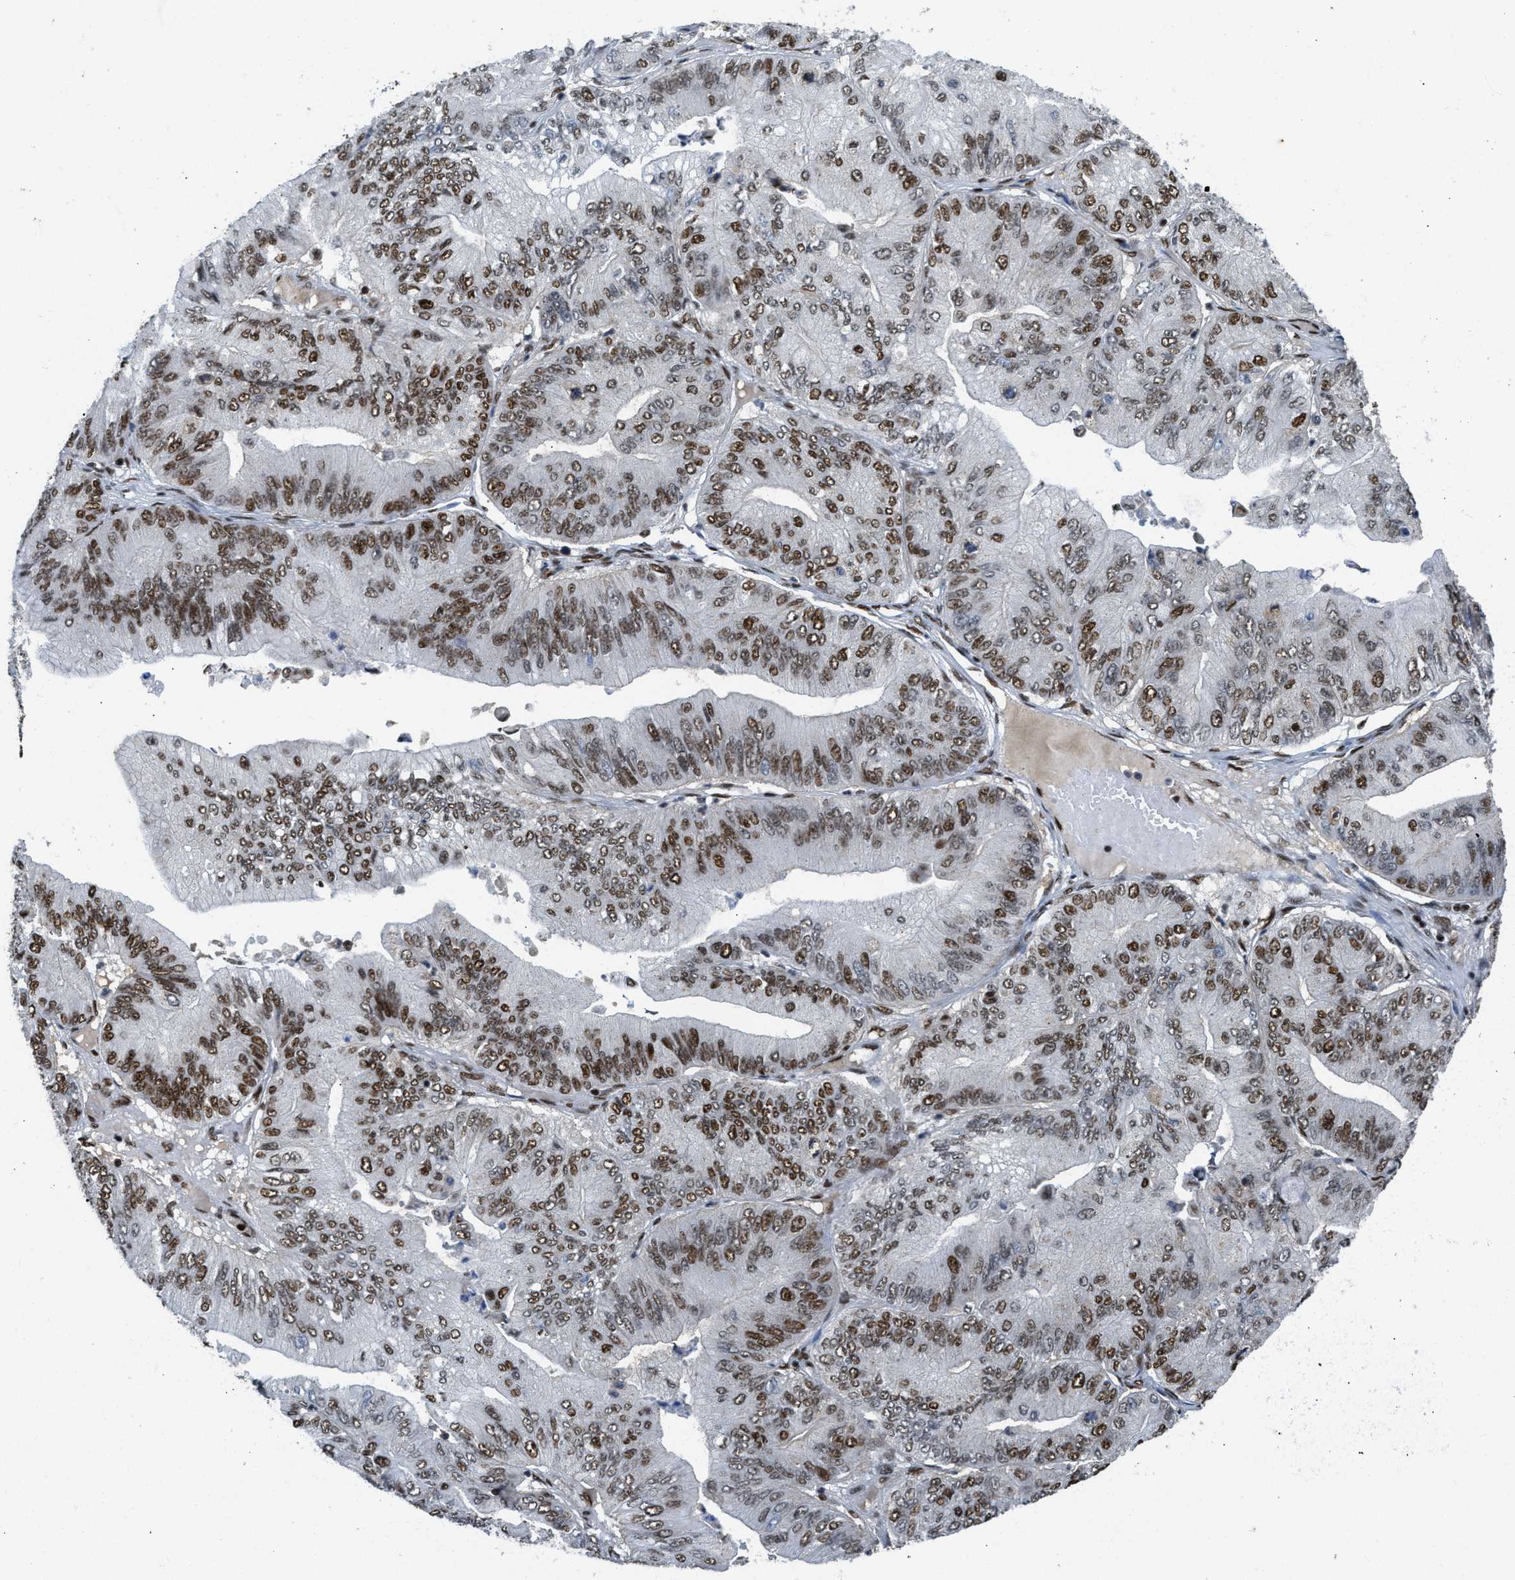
{"staining": {"intensity": "strong", "quantity": "25%-75%", "location": "nuclear"}, "tissue": "ovarian cancer", "cell_type": "Tumor cells", "image_type": "cancer", "snomed": [{"axis": "morphology", "description": "Cystadenocarcinoma, mucinous, NOS"}, {"axis": "topography", "description": "Ovary"}], "caption": "Human ovarian cancer (mucinous cystadenocarcinoma) stained with a brown dye reveals strong nuclear positive positivity in approximately 25%-75% of tumor cells.", "gene": "SCAF4", "patient": {"sex": "female", "age": 61}}